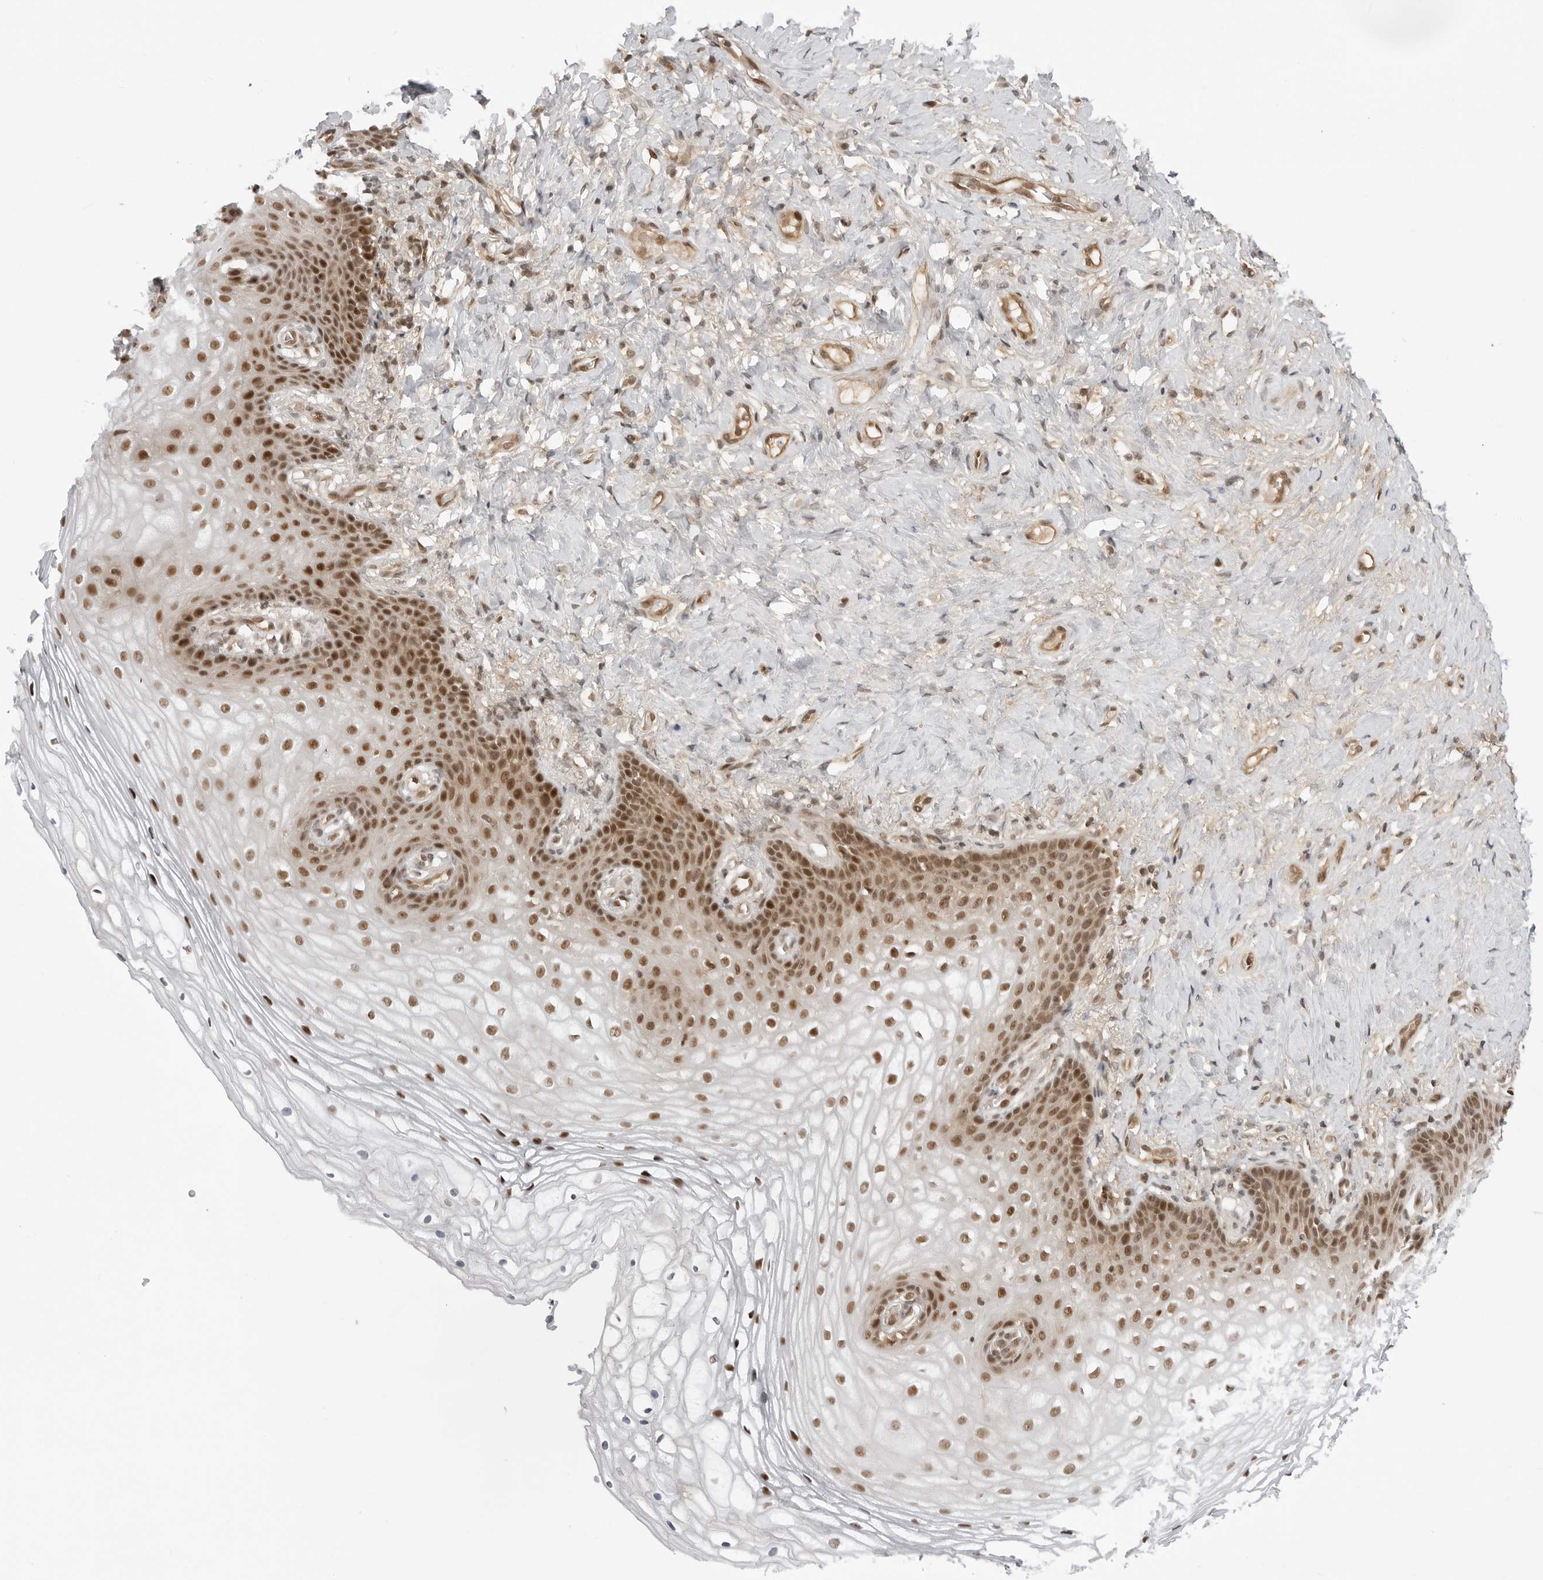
{"staining": {"intensity": "strong", "quantity": ">75%", "location": "nuclear"}, "tissue": "vagina", "cell_type": "Squamous epithelial cells", "image_type": "normal", "snomed": [{"axis": "morphology", "description": "Normal tissue, NOS"}, {"axis": "topography", "description": "Vagina"}], "caption": "Squamous epithelial cells exhibit high levels of strong nuclear staining in approximately >75% of cells in unremarkable human vagina. (Stains: DAB in brown, nuclei in blue, Microscopy: brightfield microscopy at high magnification).", "gene": "C8orf33", "patient": {"sex": "female", "age": 60}}